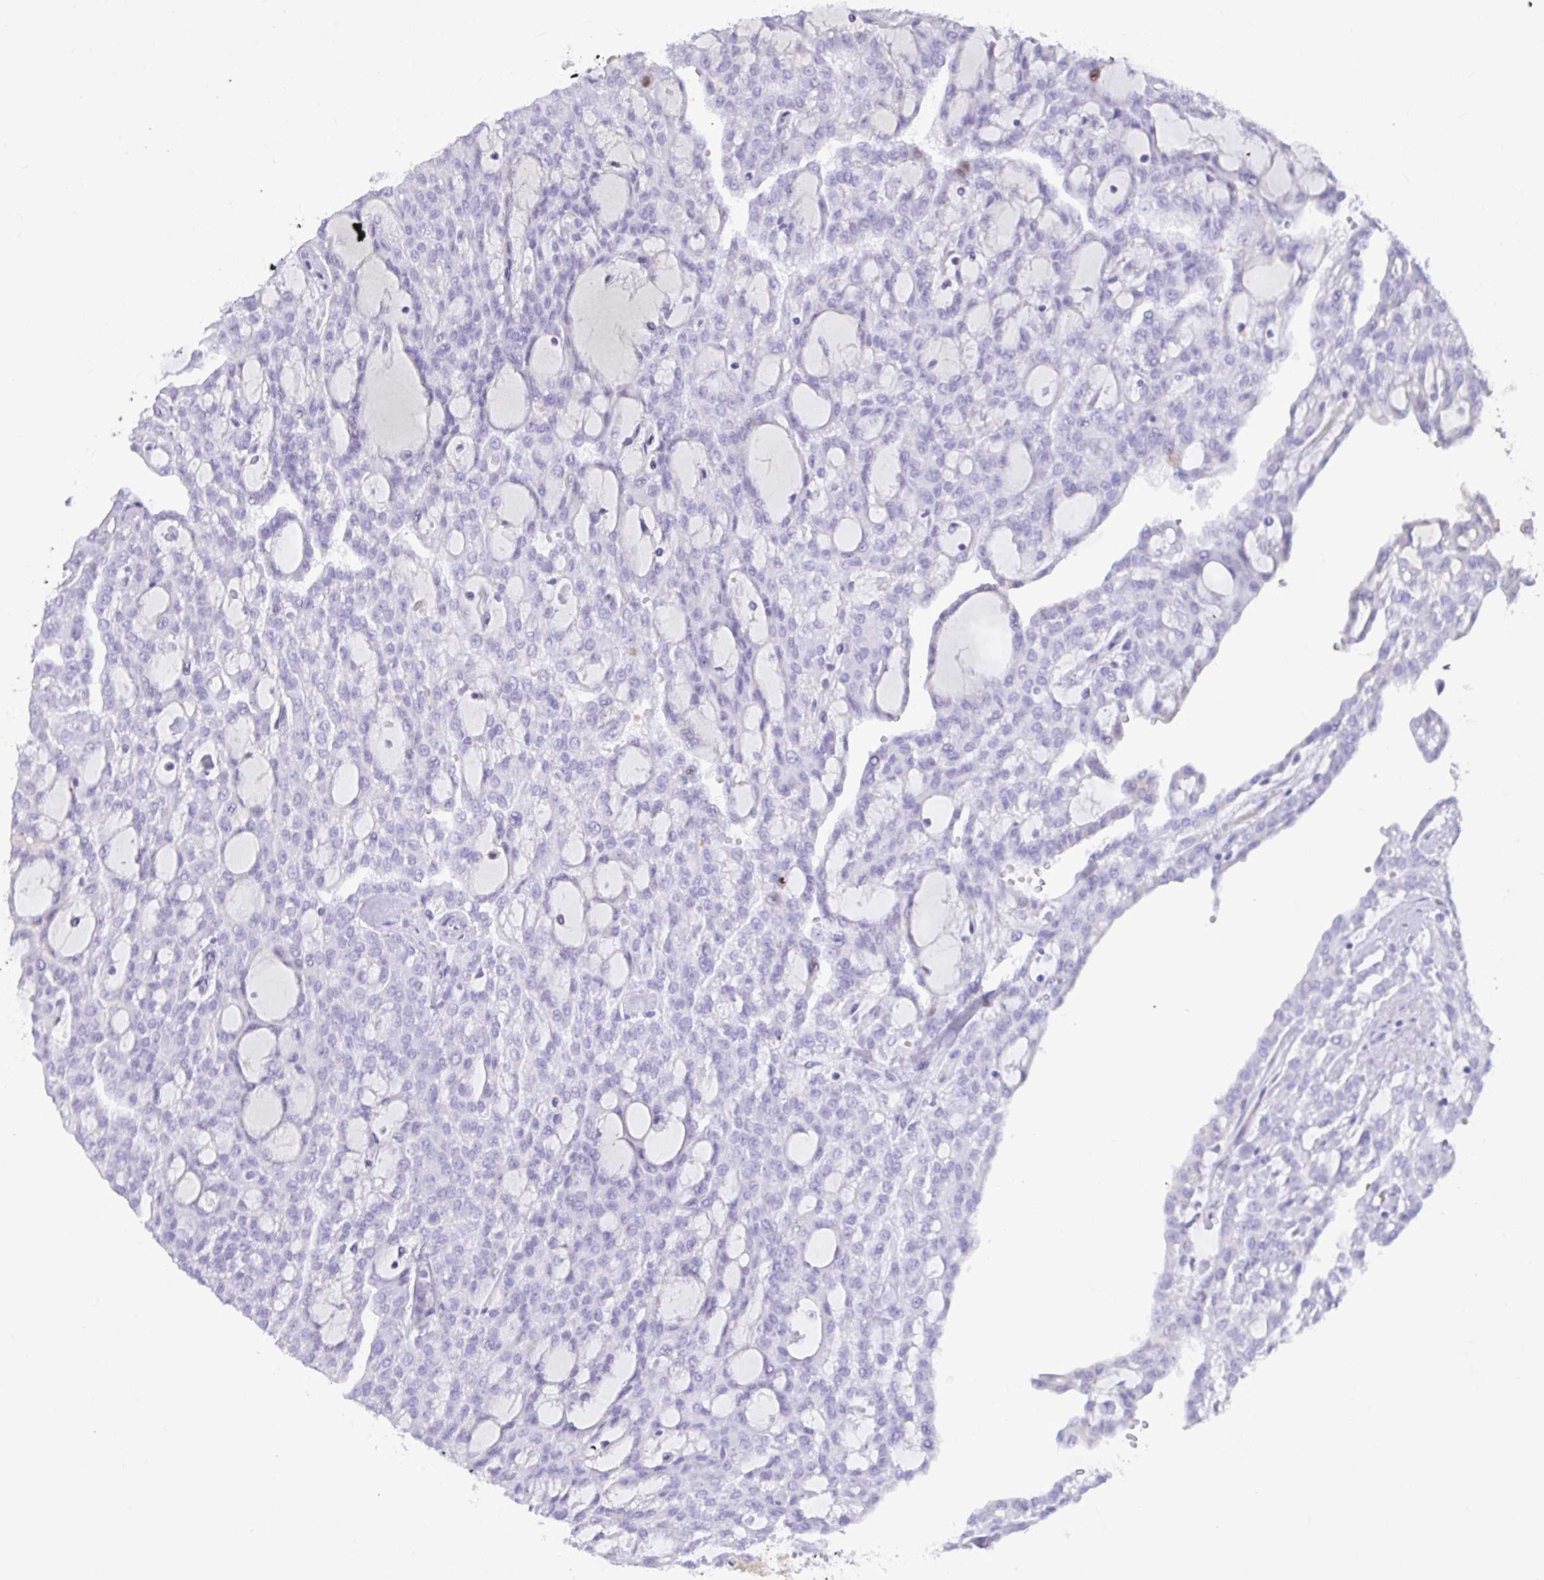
{"staining": {"intensity": "negative", "quantity": "none", "location": "none"}, "tissue": "renal cancer", "cell_type": "Tumor cells", "image_type": "cancer", "snomed": [{"axis": "morphology", "description": "Adenocarcinoma, NOS"}, {"axis": "topography", "description": "Kidney"}], "caption": "Human adenocarcinoma (renal) stained for a protein using IHC displays no positivity in tumor cells.", "gene": "NPY", "patient": {"sex": "male", "age": 63}}